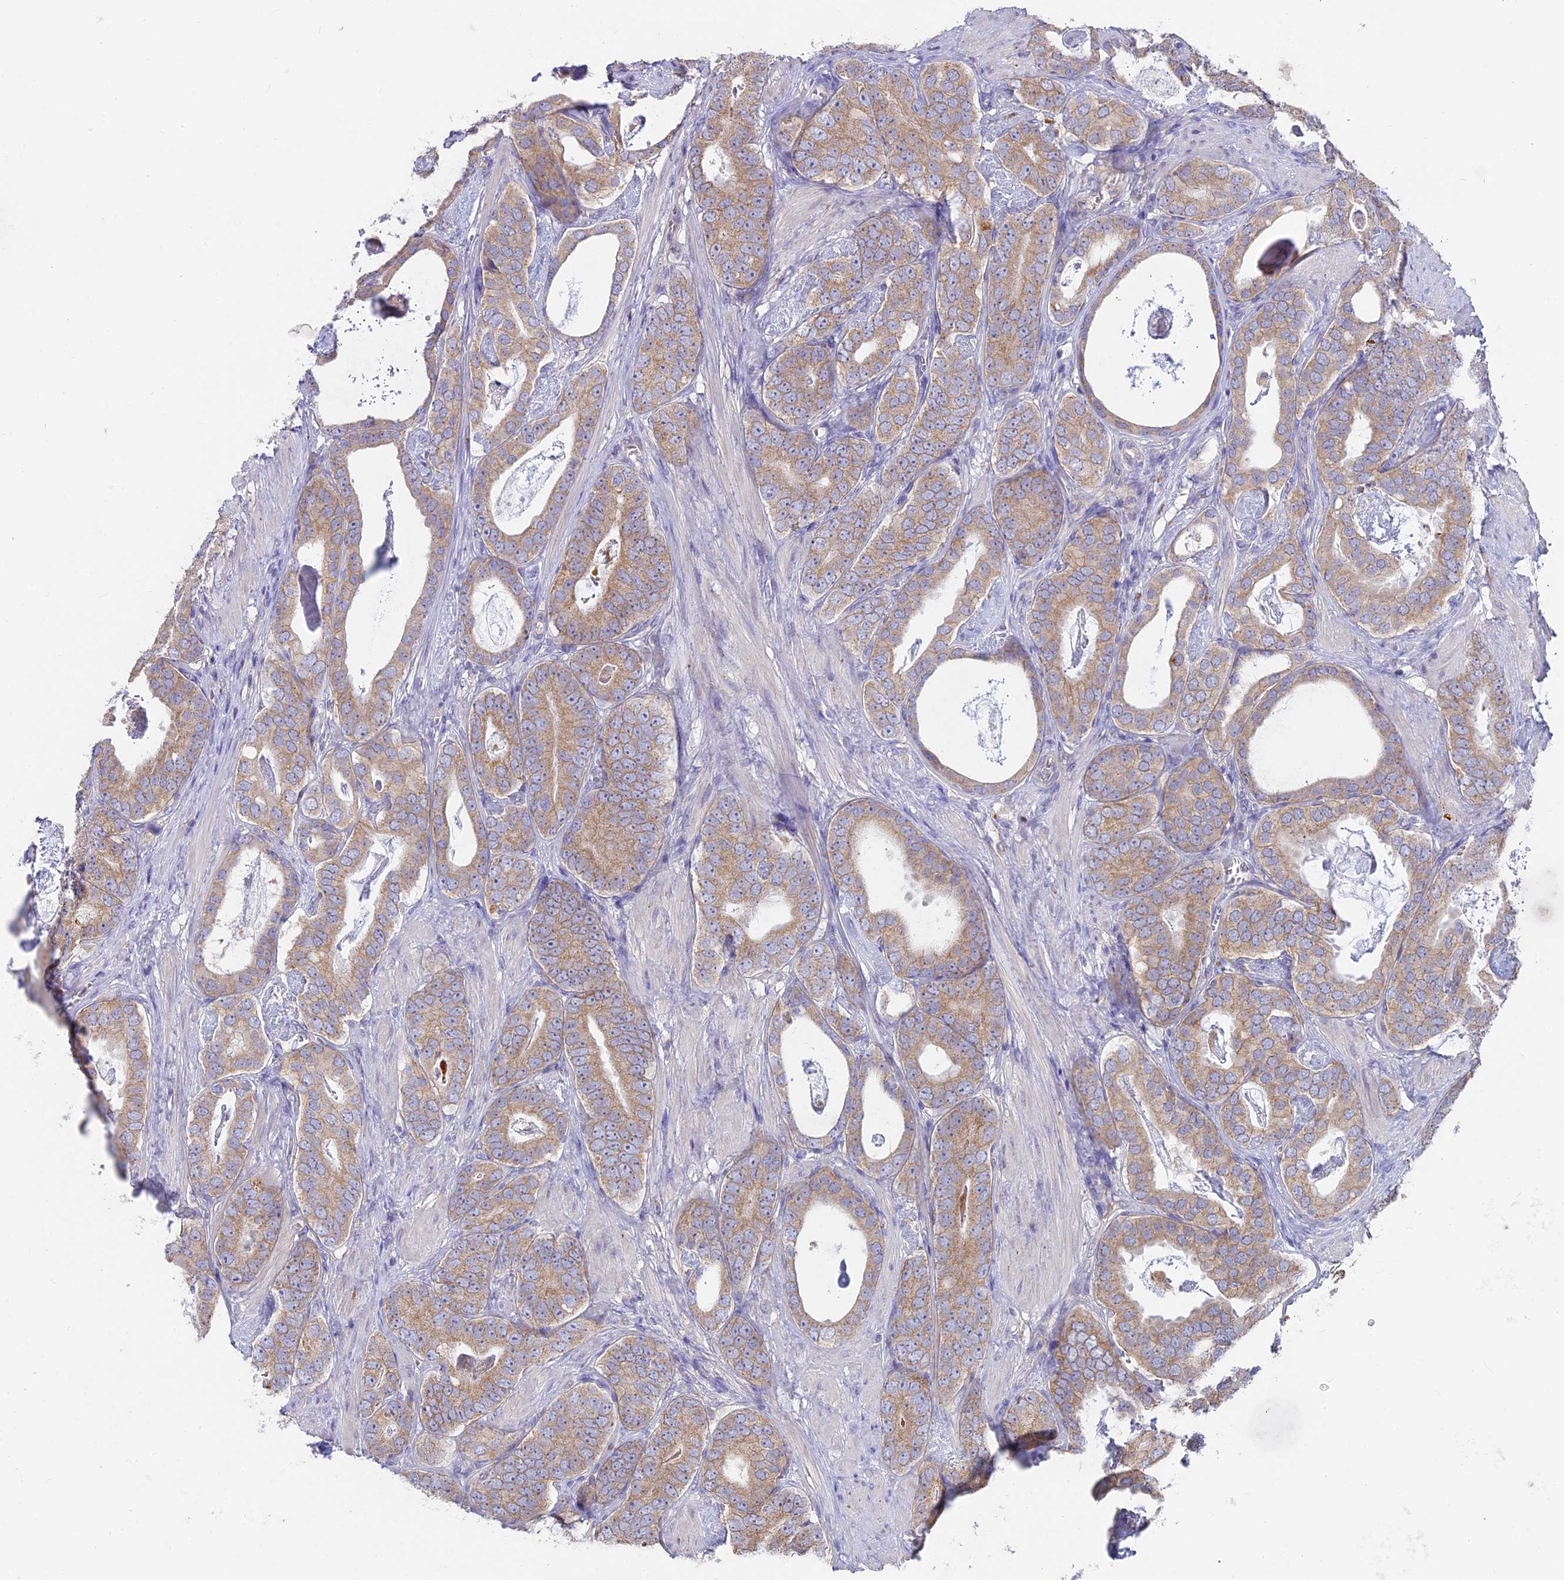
{"staining": {"intensity": "moderate", "quantity": ">75%", "location": "cytoplasmic/membranous"}, "tissue": "prostate cancer", "cell_type": "Tumor cells", "image_type": "cancer", "snomed": [{"axis": "morphology", "description": "Adenocarcinoma, Low grade"}, {"axis": "topography", "description": "Prostate"}], "caption": "There is medium levels of moderate cytoplasmic/membranous staining in tumor cells of prostate low-grade adenocarcinoma, as demonstrated by immunohistochemical staining (brown color).", "gene": "PZP", "patient": {"sex": "male", "age": 71}}